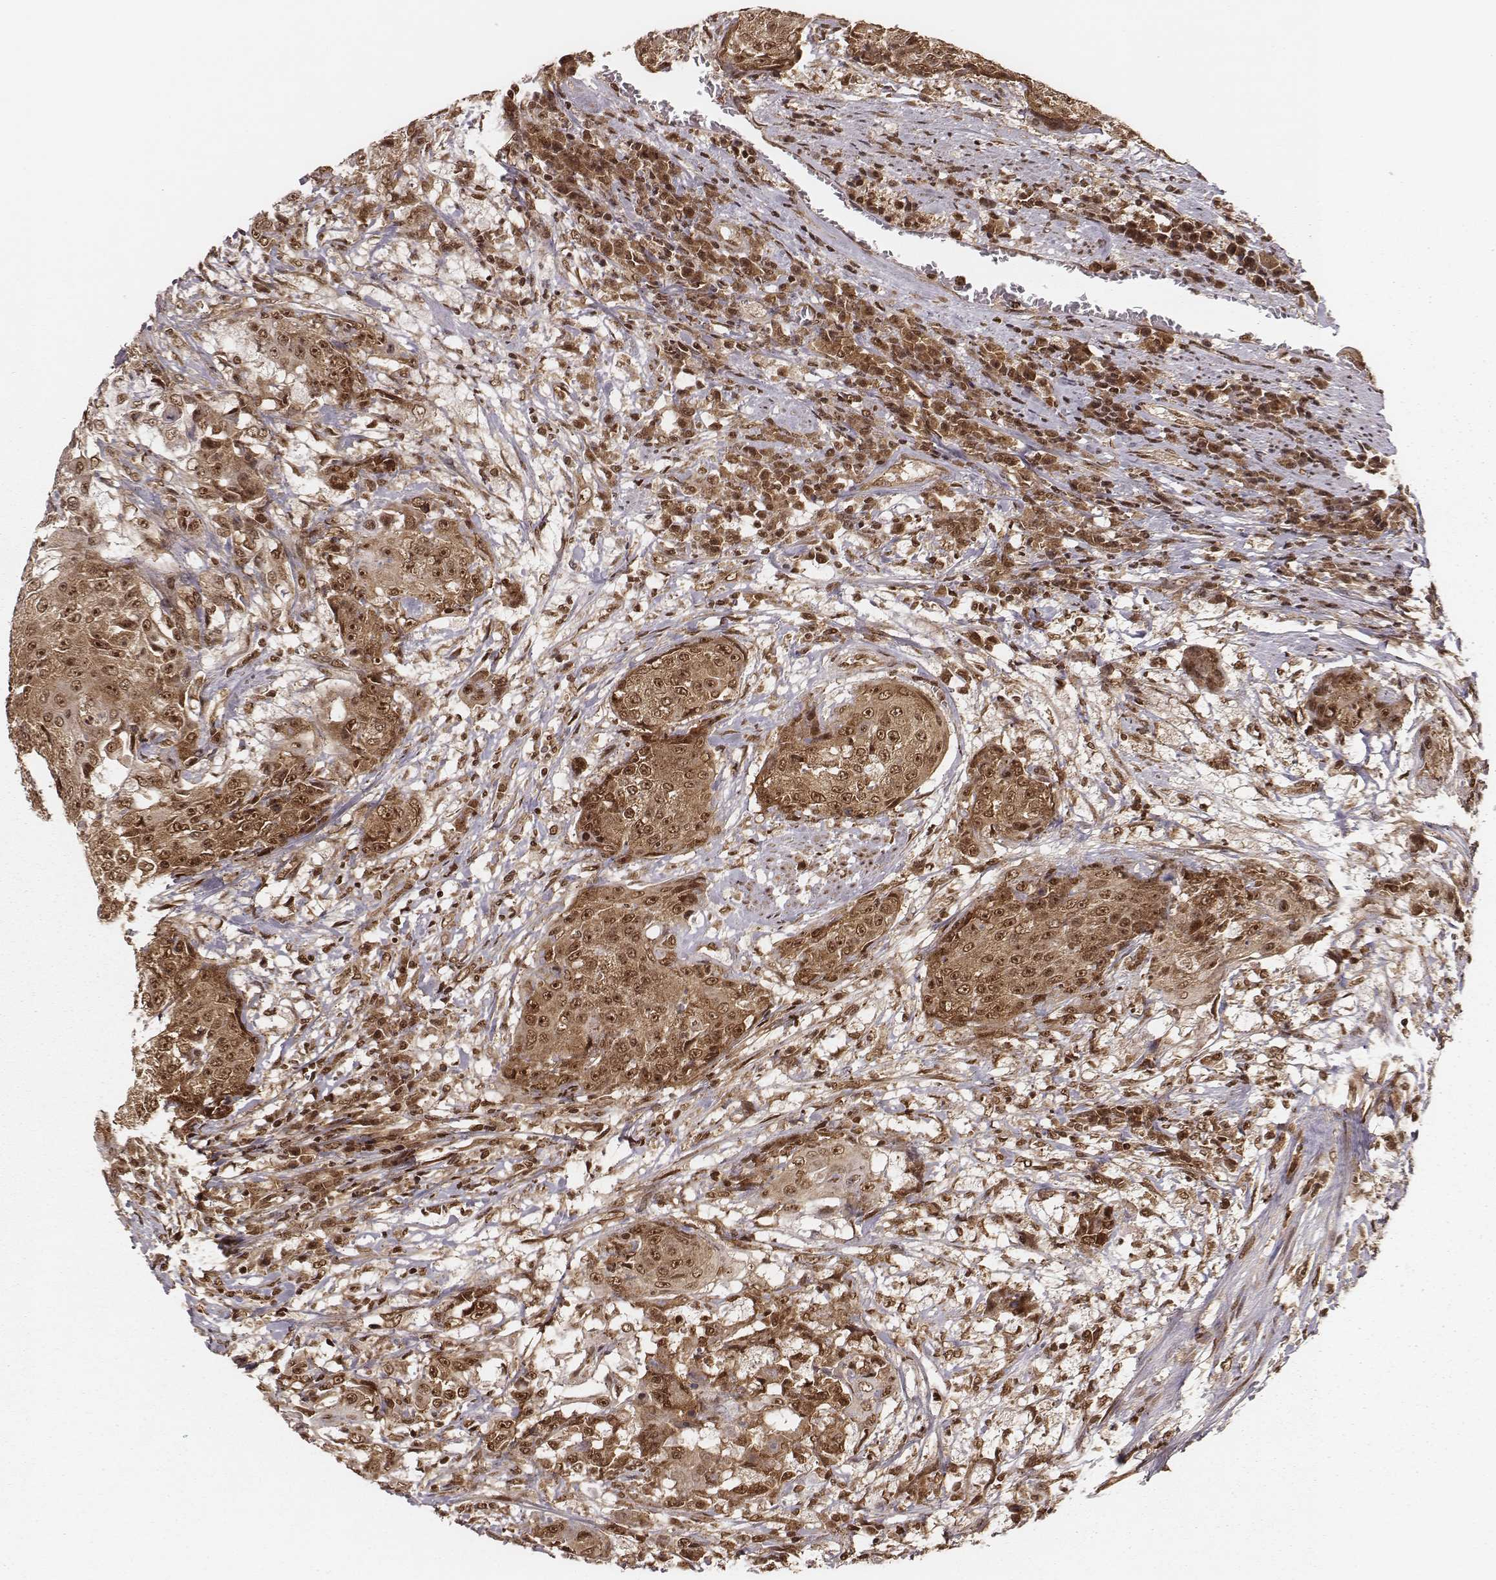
{"staining": {"intensity": "moderate", "quantity": ">75%", "location": "cytoplasmic/membranous,nuclear"}, "tissue": "urothelial cancer", "cell_type": "Tumor cells", "image_type": "cancer", "snomed": [{"axis": "morphology", "description": "Urothelial carcinoma, High grade"}, {"axis": "topography", "description": "Urinary bladder"}], "caption": "This image exhibits immunohistochemistry (IHC) staining of human high-grade urothelial carcinoma, with medium moderate cytoplasmic/membranous and nuclear staining in approximately >75% of tumor cells.", "gene": "NFX1", "patient": {"sex": "female", "age": 63}}